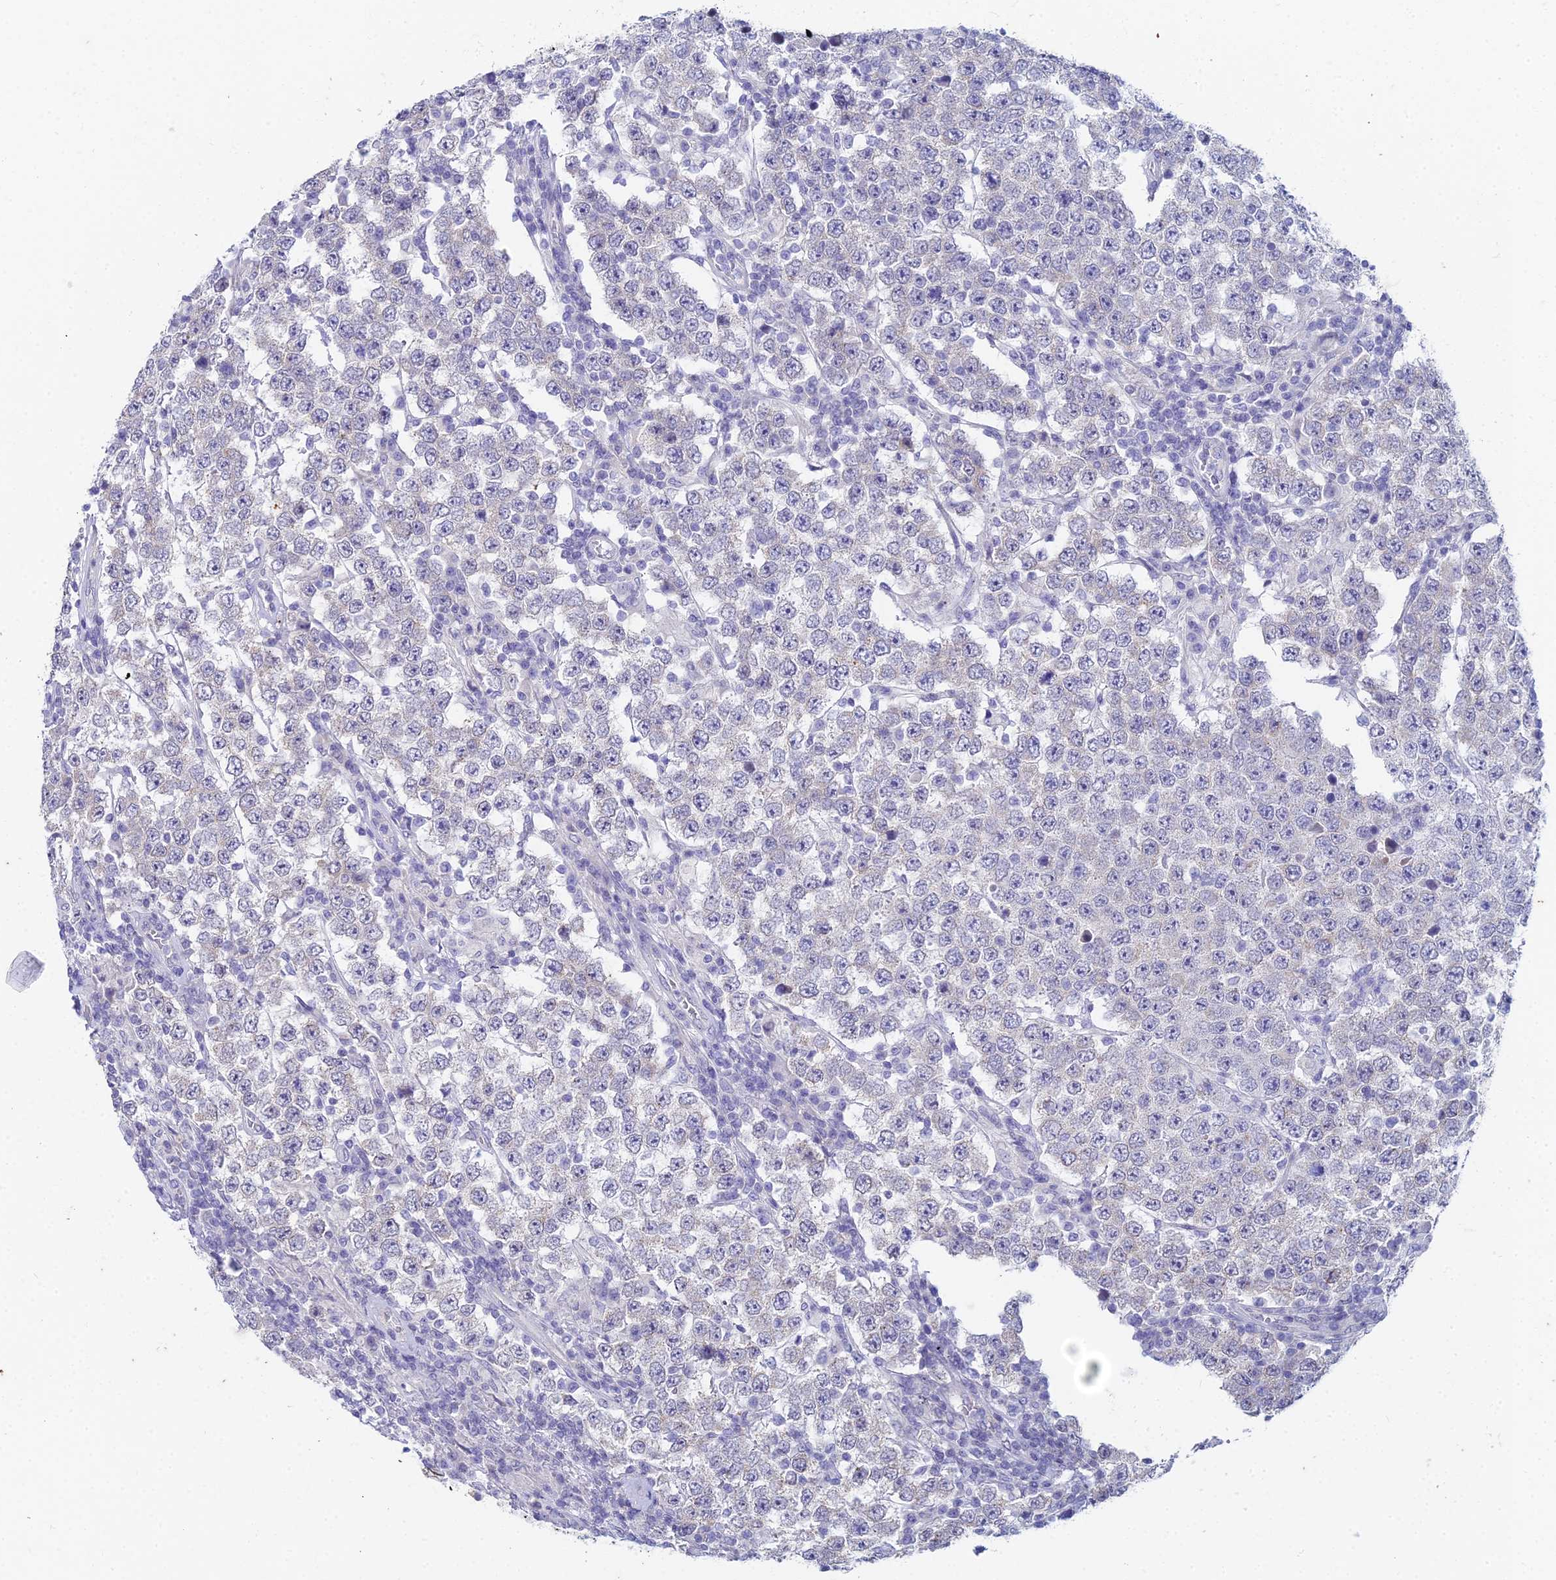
{"staining": {"intensity": "negative", "quantity": "none", "location": "none"}, "tissue": "testis cancer", "cell_type": "Tumor cells", "image_type": "cancer", "snomed": [{"axis": "morphology", "description": "Normal tissue, NOS"}, {"axis": "morphology", "description": "Urothelial carcinoma, High grade"}, {"axis": "morphology", "description": "Seminoma, NOS"}, {"axis": "morphology", "description": "Carcinoma, Embryonal, NOS"}, {"axis": "topography", "description": "Urinary bladder"}, {"axis": "topography", "description": "Testis"}], "caption": "Immunohistochemistry of testis cancer (embryonal carcinoma) displays no expression in tumor cells.", "gene": "EEF2KMT", "patient": {"sex": "male", "age": 41}}